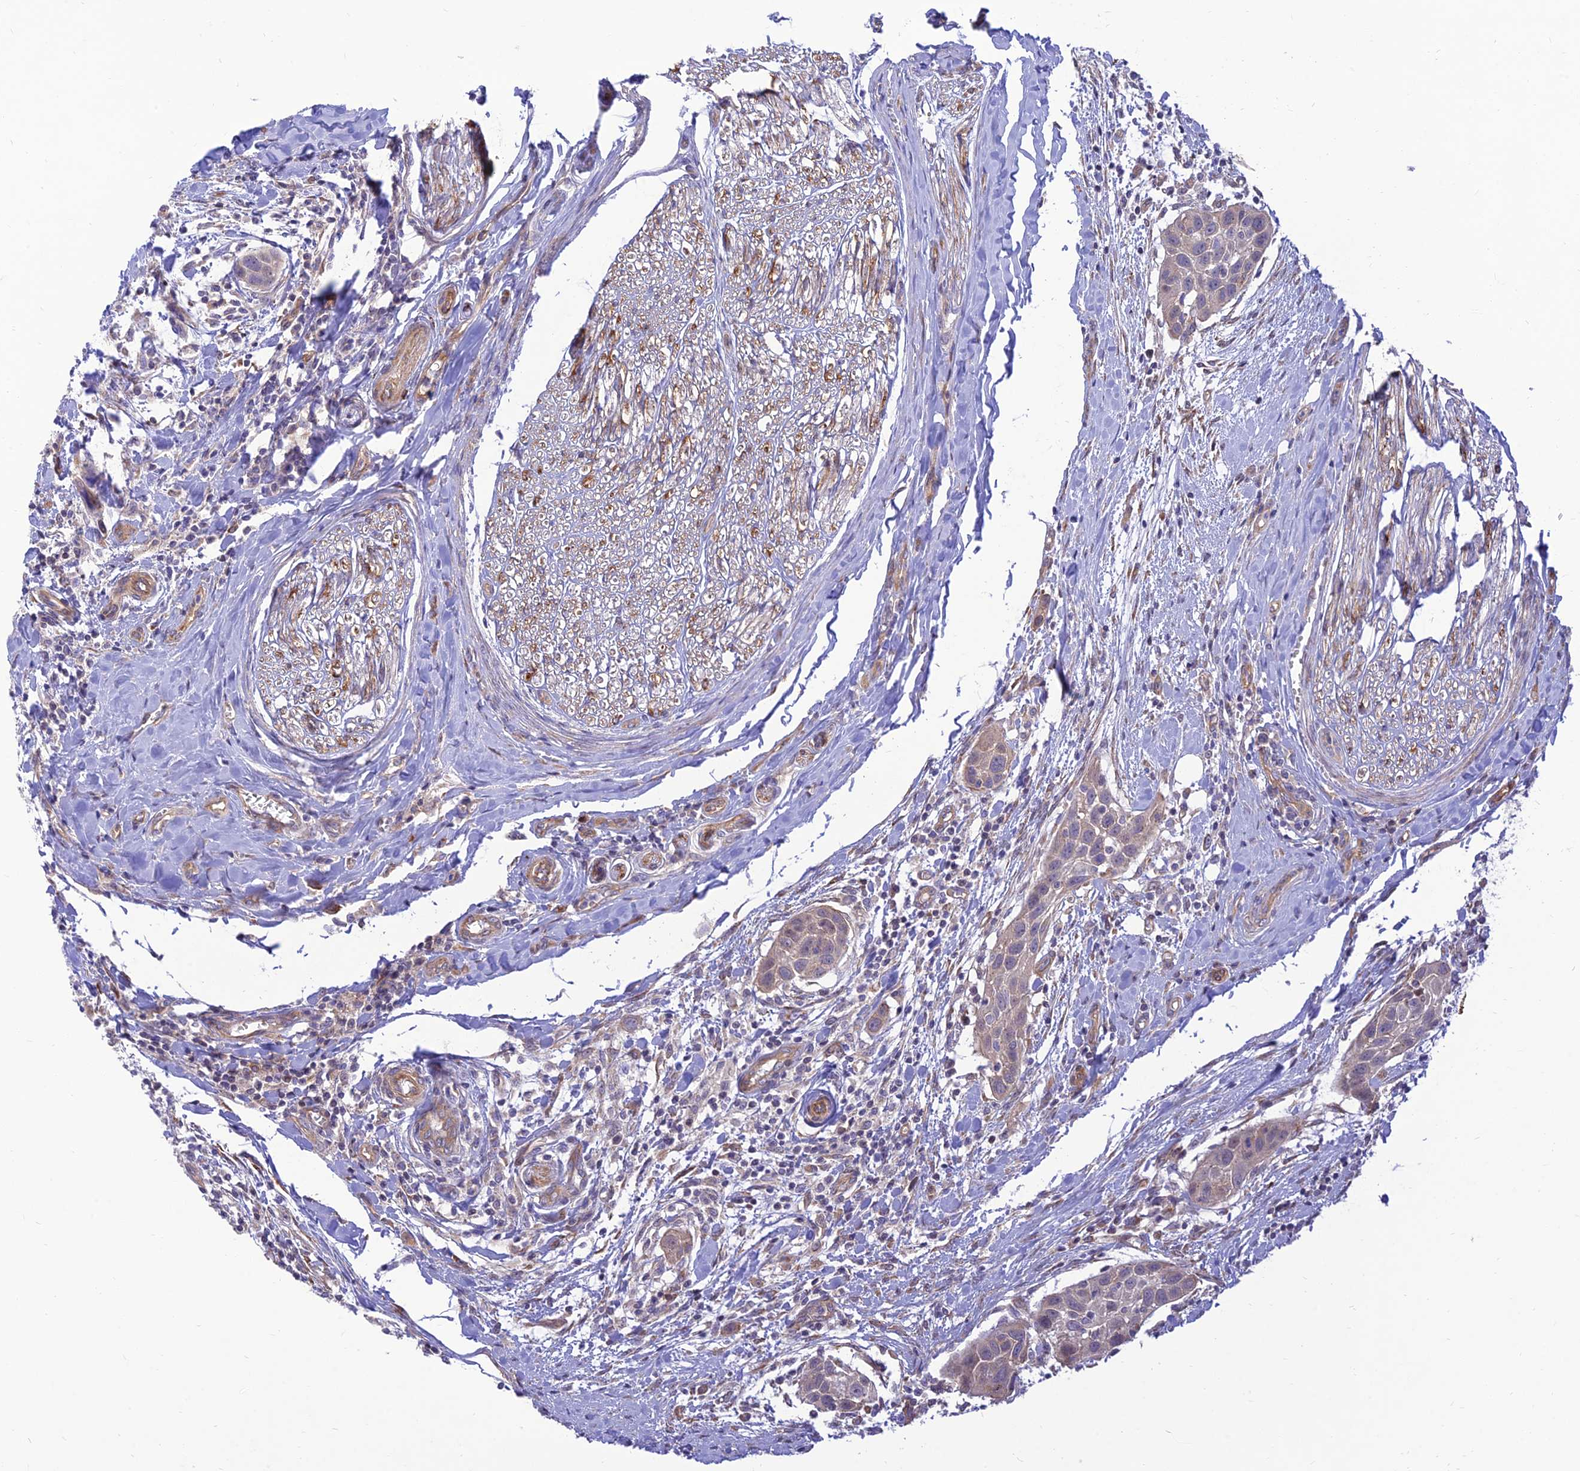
{"staining": {"intensity": "weak", "quantity": "<25%", "location": "cytoplasmic/membranous"}, "tissue": "head and neck cancer", "cell_type": "Tumor cells", "image_type": "cancer", "snomed": [{"axis": "morphology", "description": "Squamous cell carcinoma, NOS"}, {"axis": "topography", "description": "Oral tissue"}, {"axis": "topography", "description": "Head-Neck"}], "caption": "IHC micrograph of neoplastic tissue: head and neck cancer stained with DAB (3,3'-diaminobenzidine) displays no significant protein positivity in tumor cells.", "gene": "KCNAB1", "patient": {"sex": "female", "age": 50}}